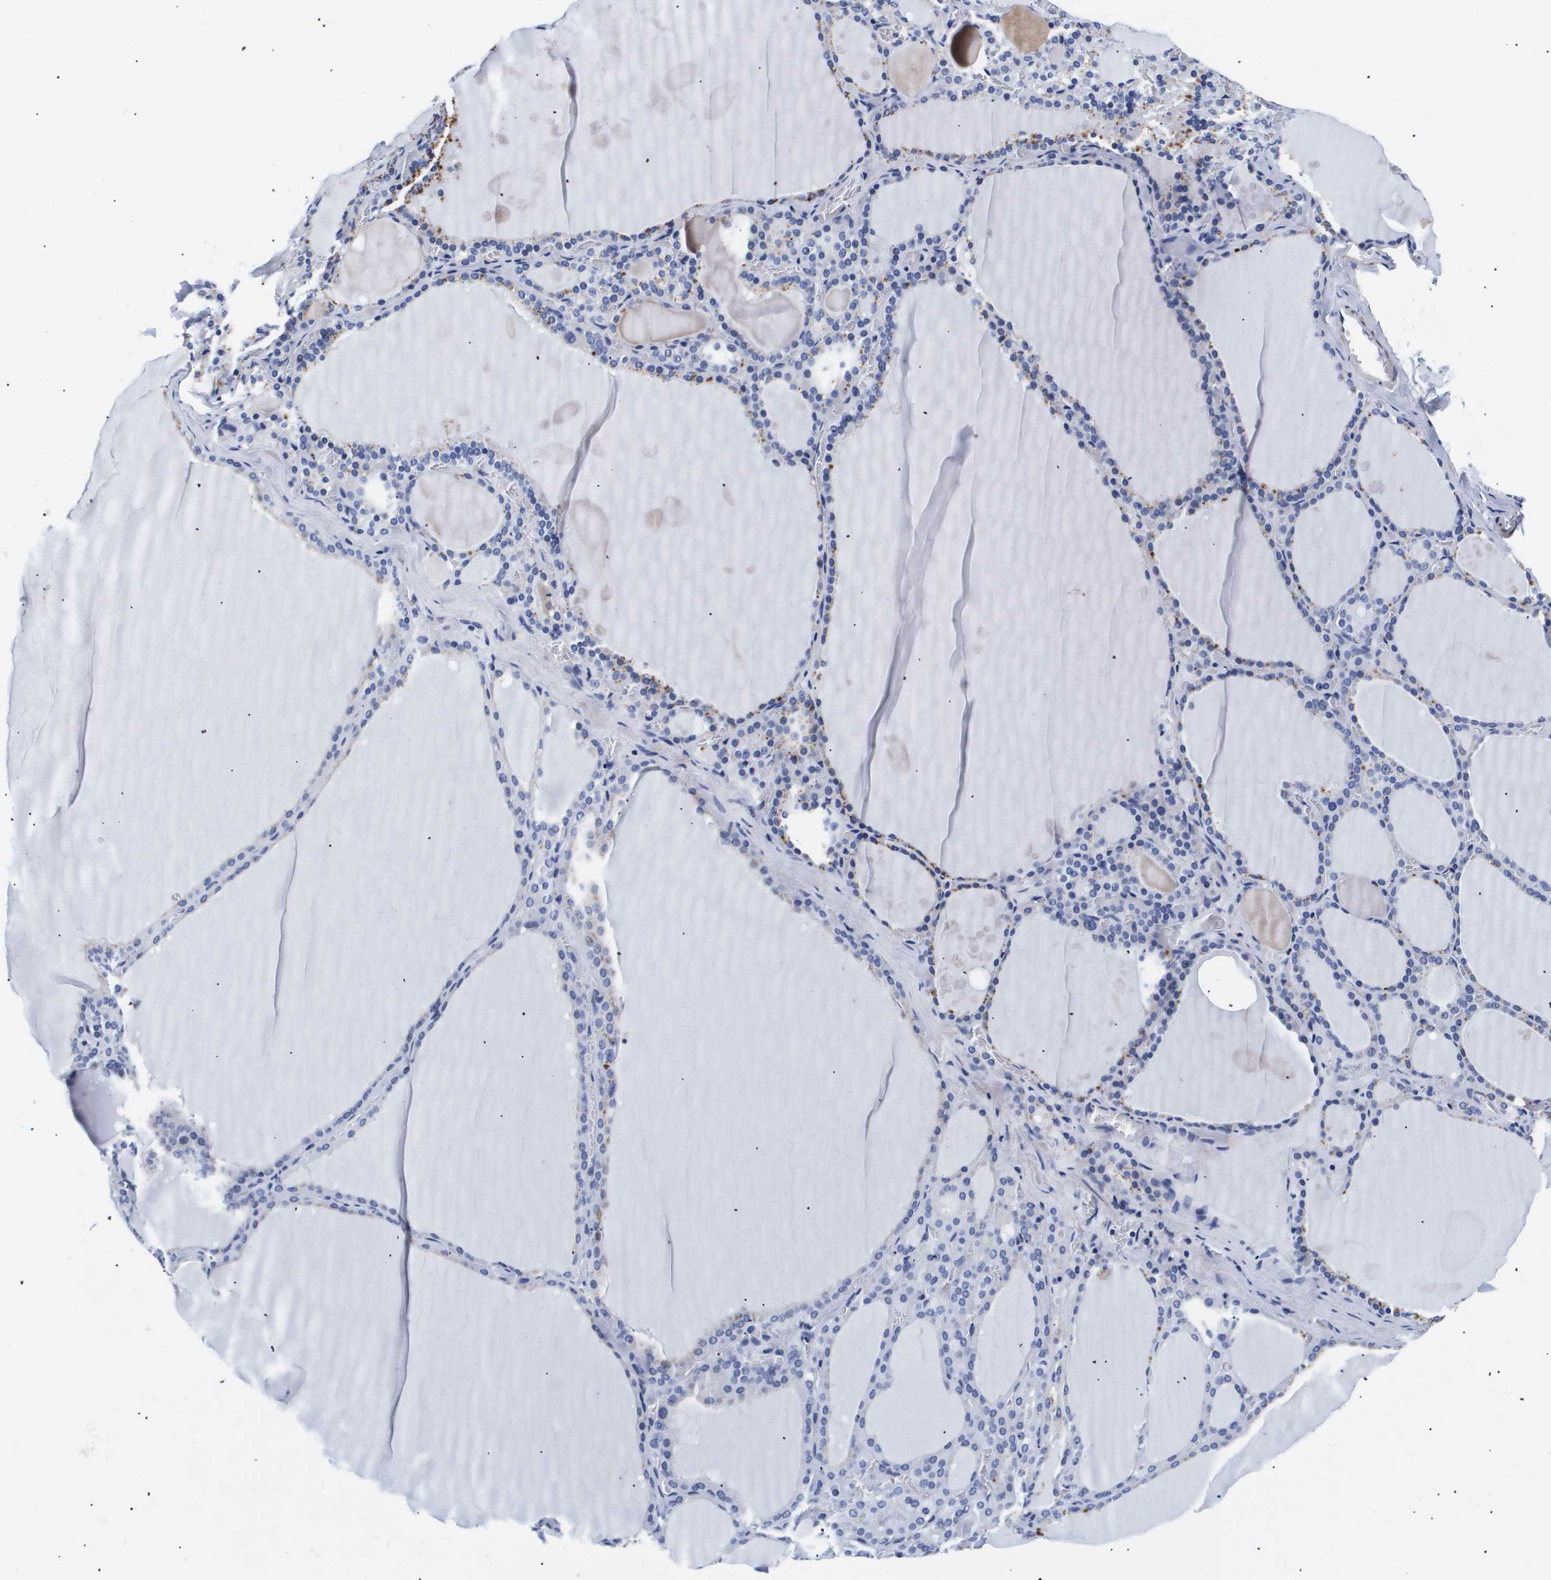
{"staining": {"intensity": "moderate", "quantity": "<25%", "location": "cytoplasmic/membranous"}, "tissue": "thyroid gland", "cell_type": "Glandular cells", "image_type": "normal", "snomed": [{"axis": "morphology", "description": "Normal tissue, NOS"}, {"axis": "topography", "description": "Thyroid gland"}], "caption": "Immunohistochemistry (DAB (3,3'-diaminobenzidine)) staining of normal human thyroid gland shows moderate cytoplasmic/membranous protein expression in about <25% of glandular cells.", "gene": "SHD", "patient": {"sex": "male", "age": 56}}